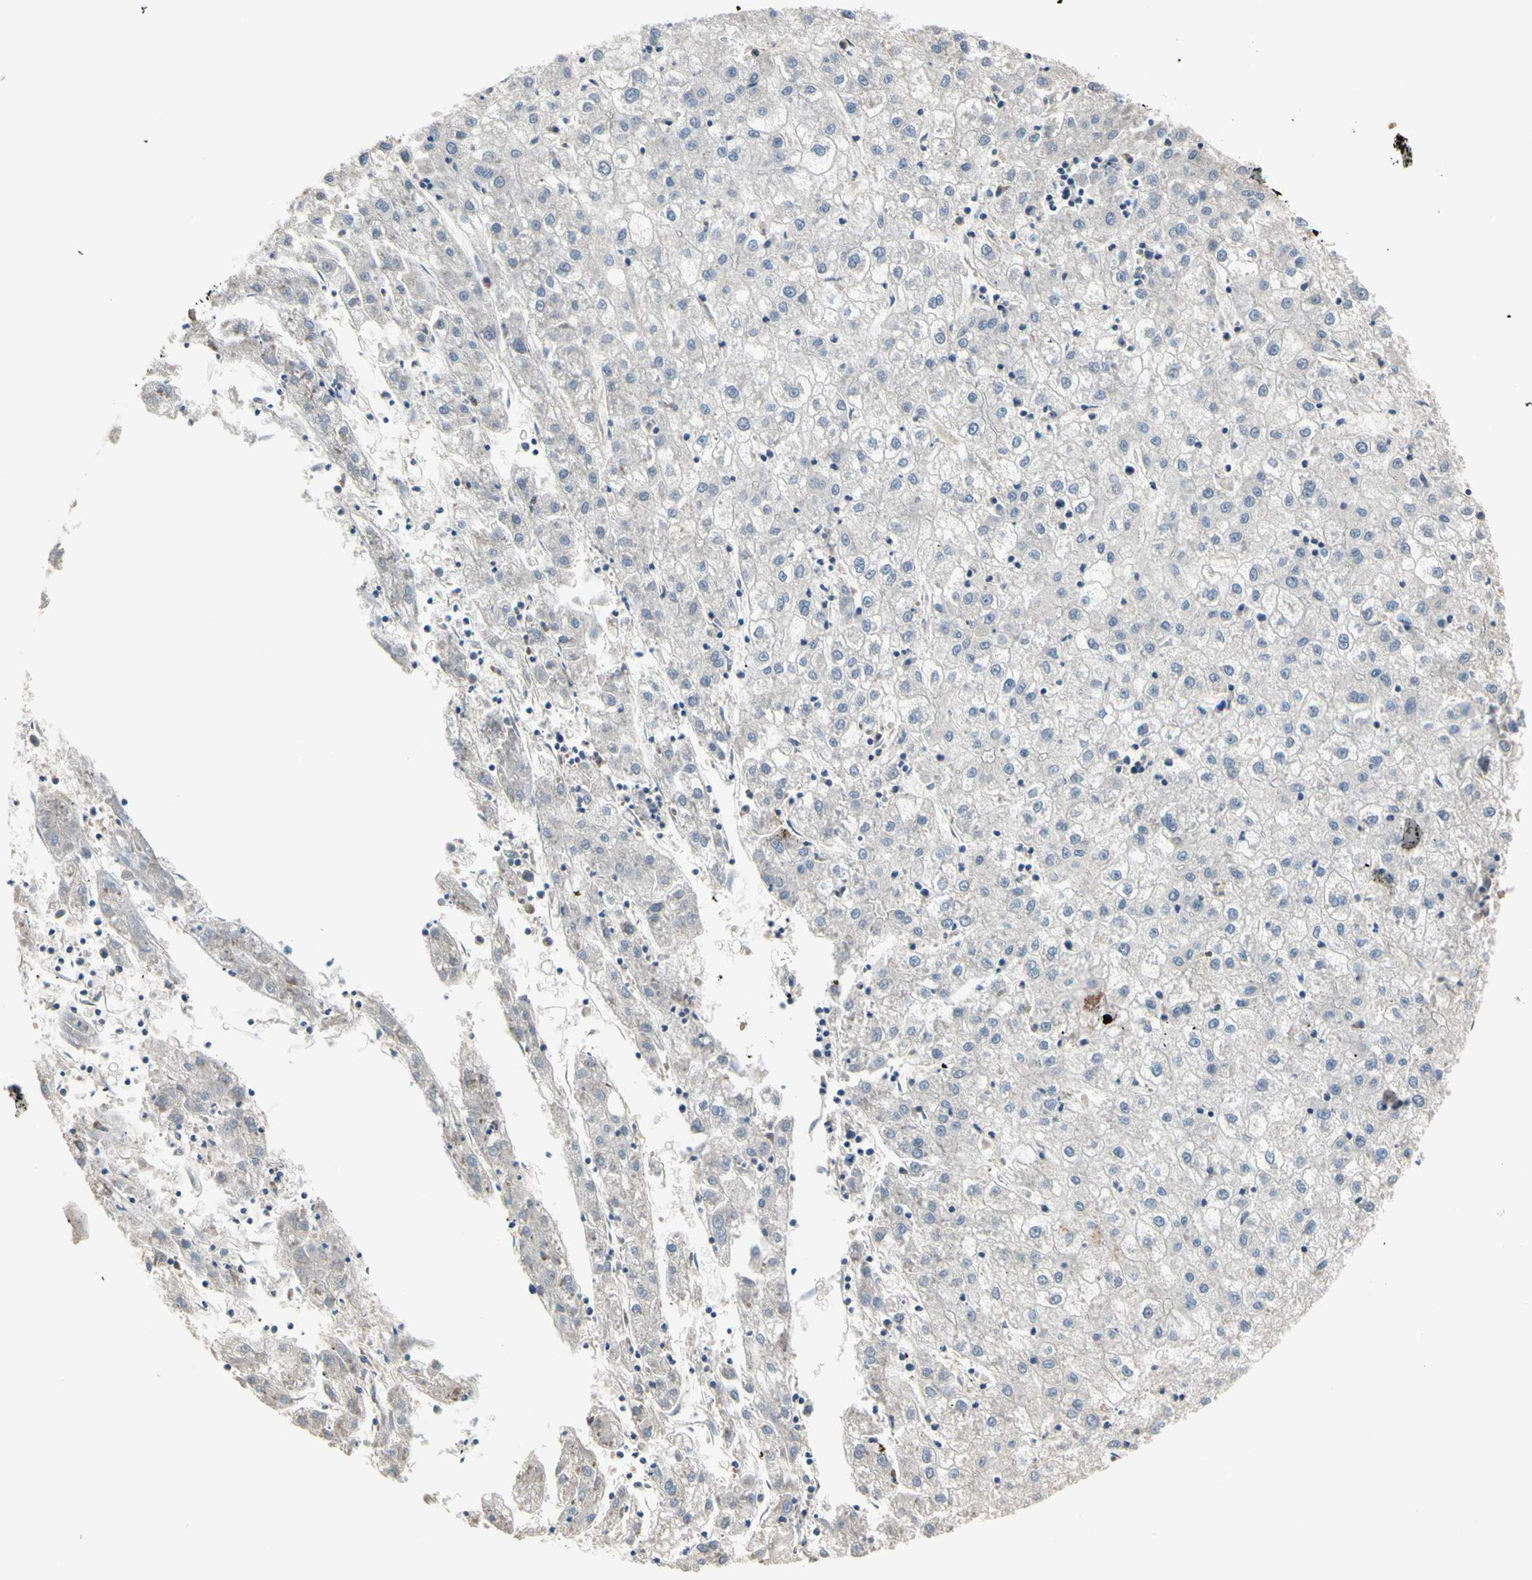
{"staining": {"intensity": "negative", "quantity": "none", "location": "none"}, "tissue": "liver cancer", "cell_type": "Tumor cells", "image_type": "cancer", "snomed": [{"axis": "morphology", "description": "Carcinoma, Hepatocellular, NOS"}, {"axis": "topography", "description": "Liver"}], "caption": "A photomicrograph of human liver cancer is negative for staining in tumor cells.", "gene": "SIGLEC5", "patient": {"sex": "male", "age": 72}}